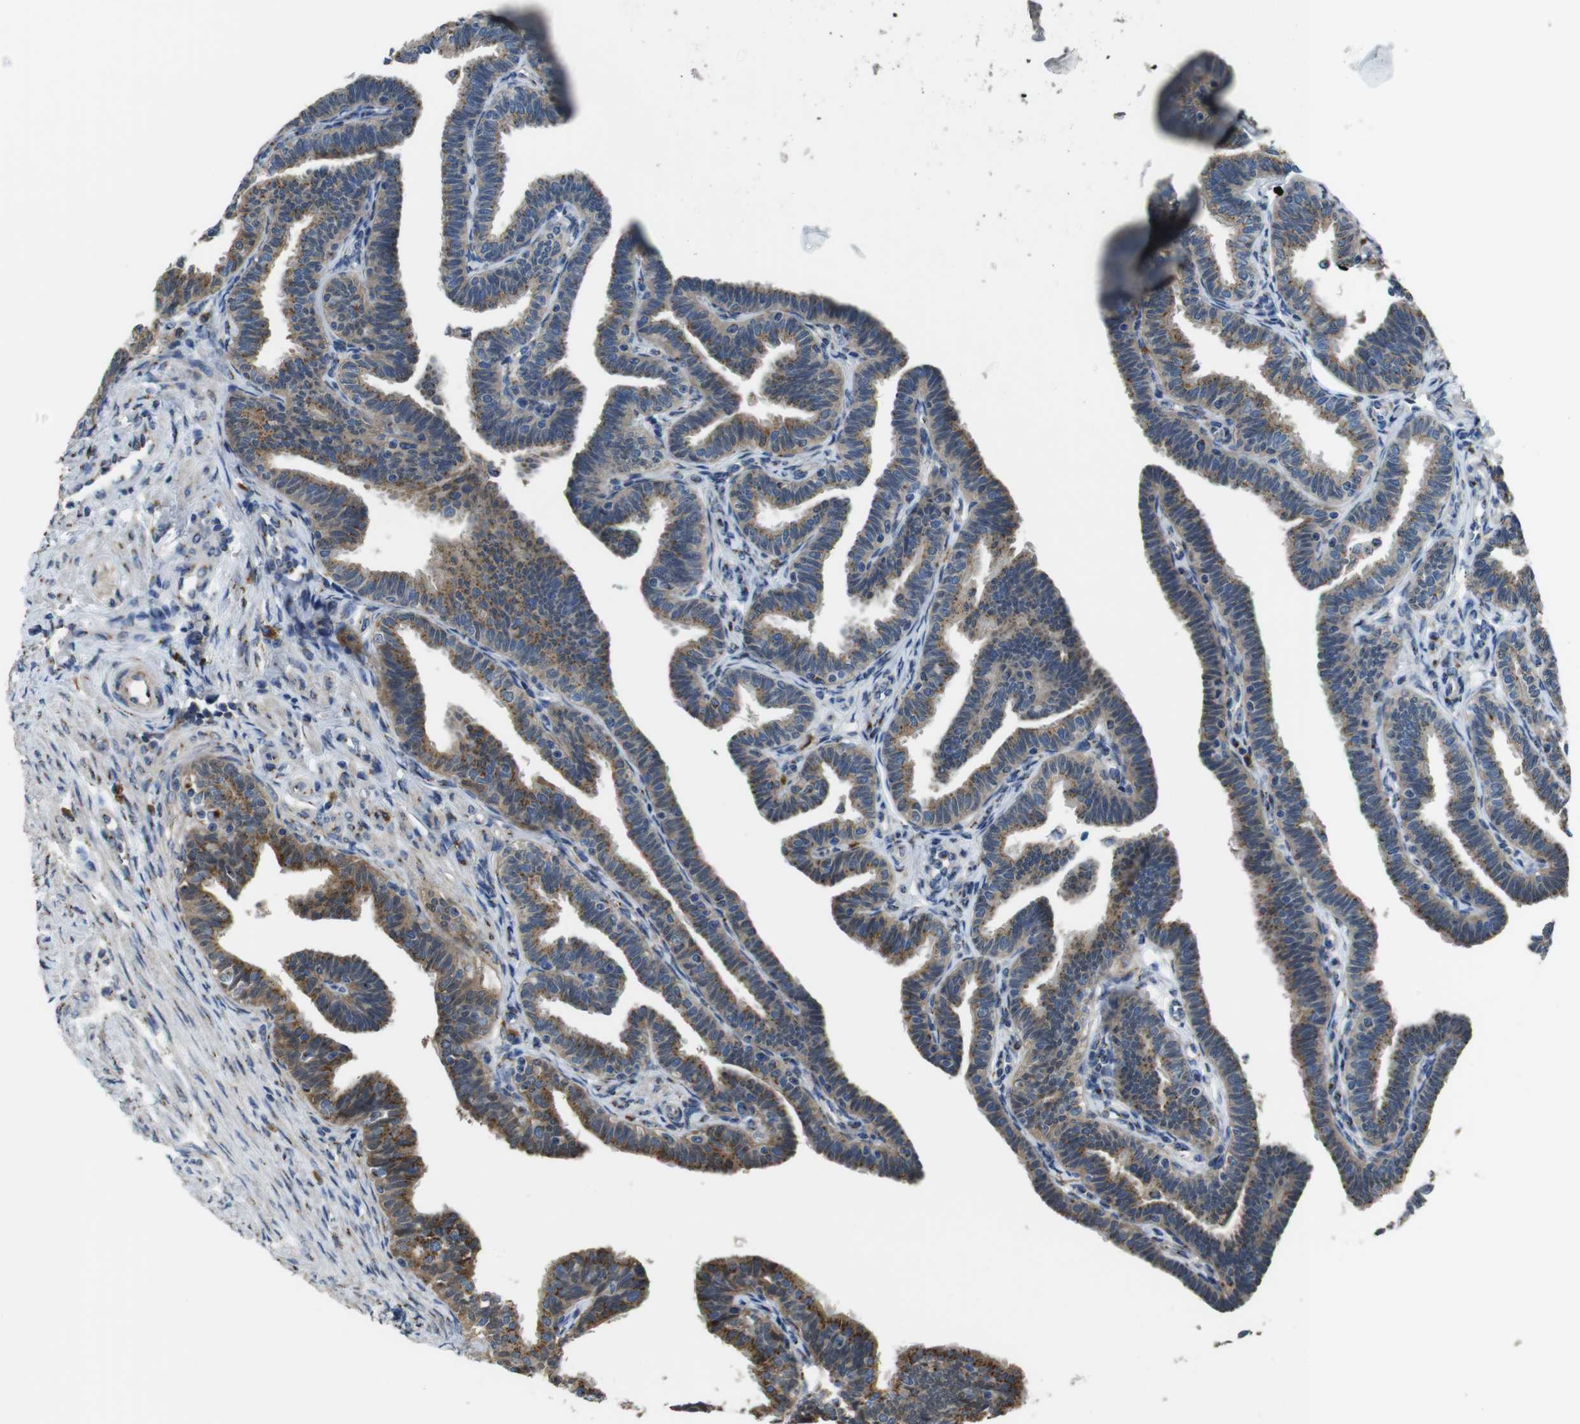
{"staining": {"intensity": "moderate", "quantity": ">75%", "location": "cytoplasmic/membranous"}, "tissue": "fallopian tube", "cell_type": "Glandular cells", "image_type": "normal", "snomed": [{"axis": "morphology", "description": "Normal tissue, NOS"}, {"axis": "topography", "description": "Fallopian tube"}, {"axis": "topography", "description": "Ovary"}], "caption": "The image shows a brown stain indicating the presence of a protein in the cytoplasmic/membranous of glandular cells in fallopian tube.", "gene": "RAB6A", "patient": {"sex": "female", "age": 23}}